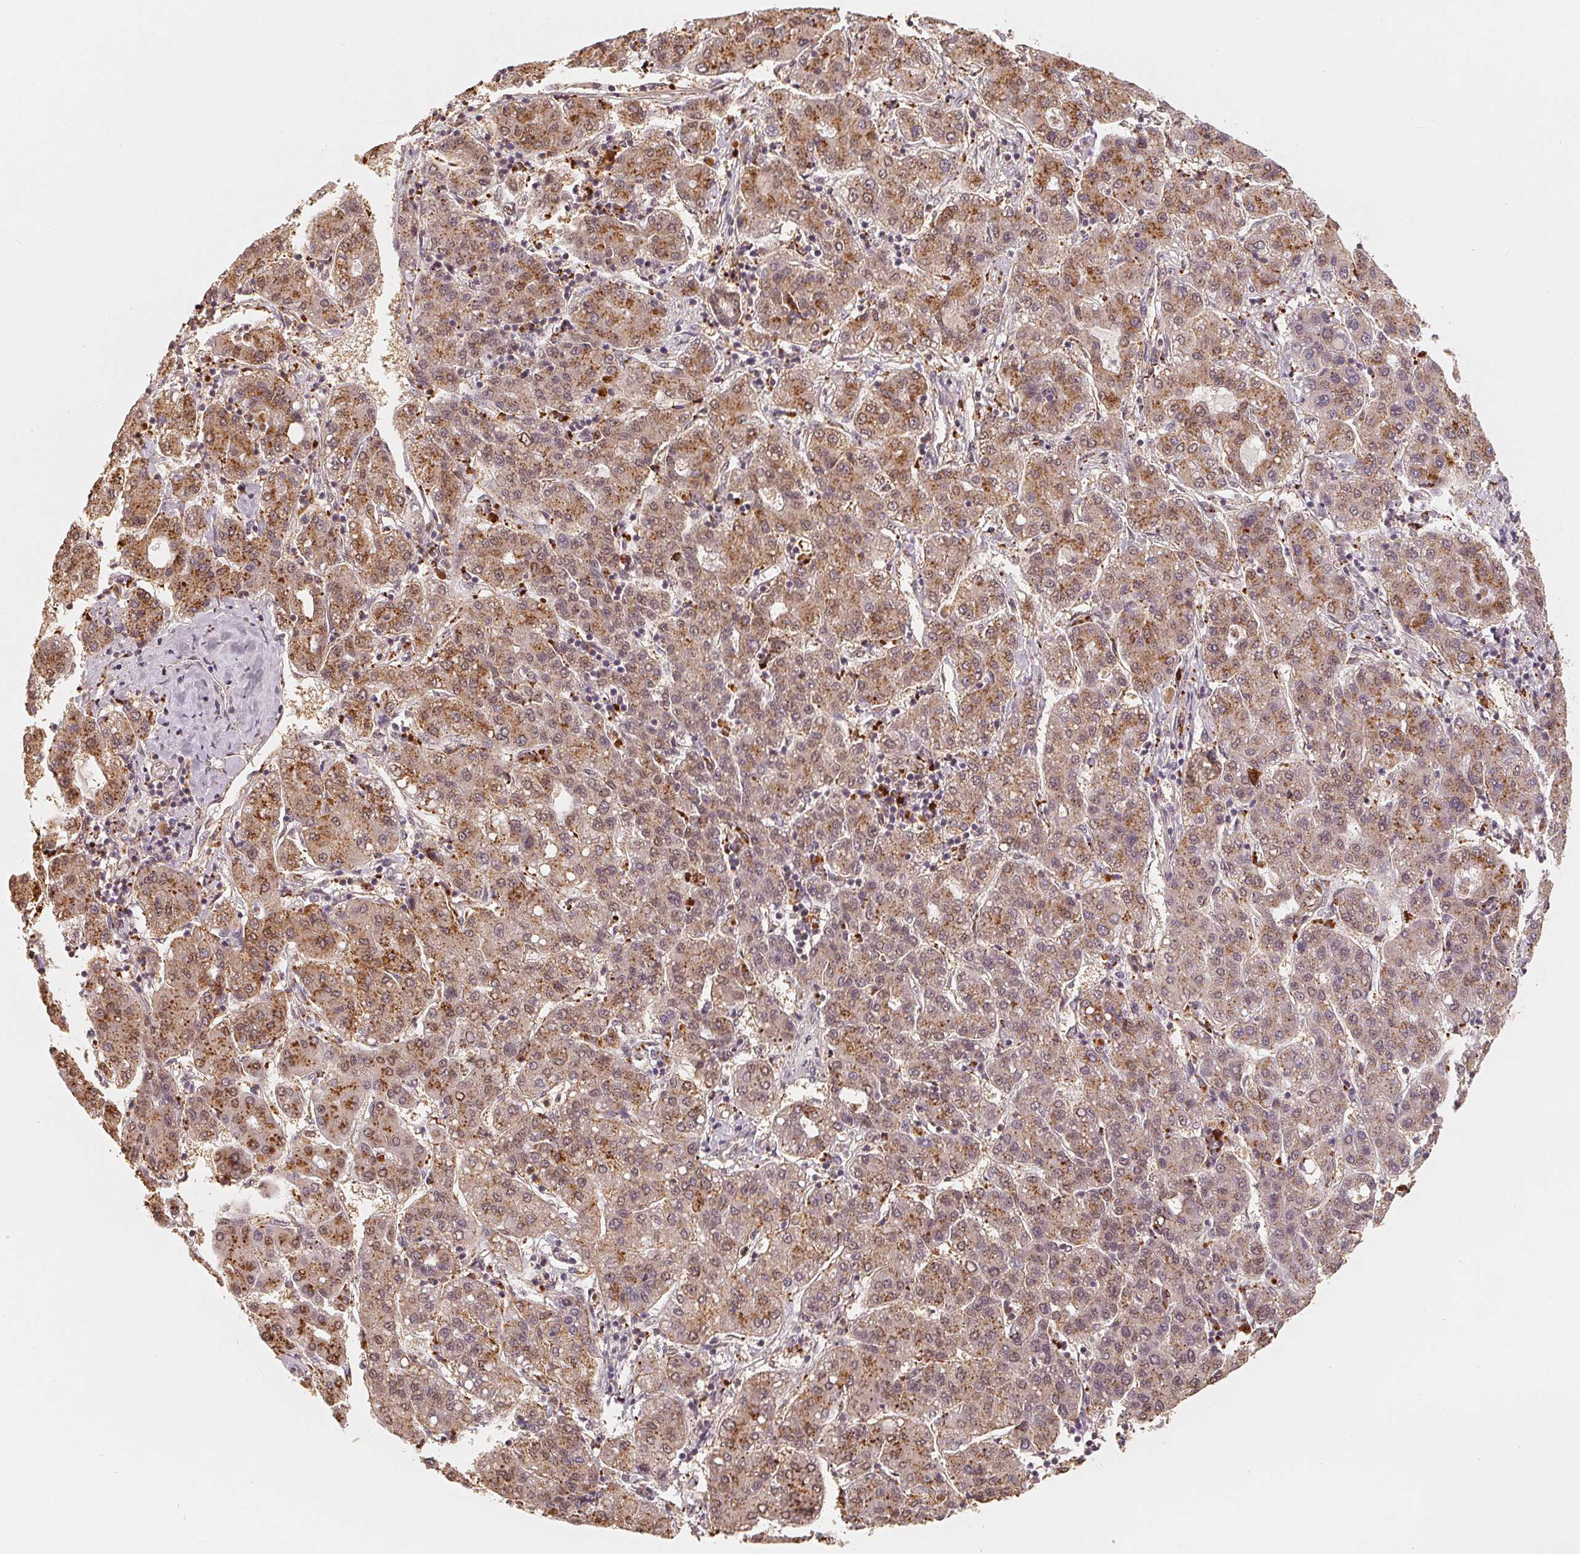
{"staining": {"intensity": "moderate", "quantity": "25%-75%", "location": "cytoplasmic/membranous"}, "tissue": "liver cancer", "cell_type": "Tumor cells", "image_type": "cancer", "snomed": [{"axis": "morphology", "description": "Carcinoma, Hepatocellular, NOS"}, {"axis": "topography", "description": "Liver"}], "caption": "IHC staining of liver hepatocellular carcinoma, which shows medium levels of moderate cytoplasmic/membranous positivity in about 25%-75% of tumor cells indicating moderate cytoplasmic/membranous protein positivity. The staining was performed using DAB (brown) for protein detection and nuclei were counterstained in hematoxylin (blue).", "gene": "GUSB", "patient": {"sex": "male", "age": 65}}